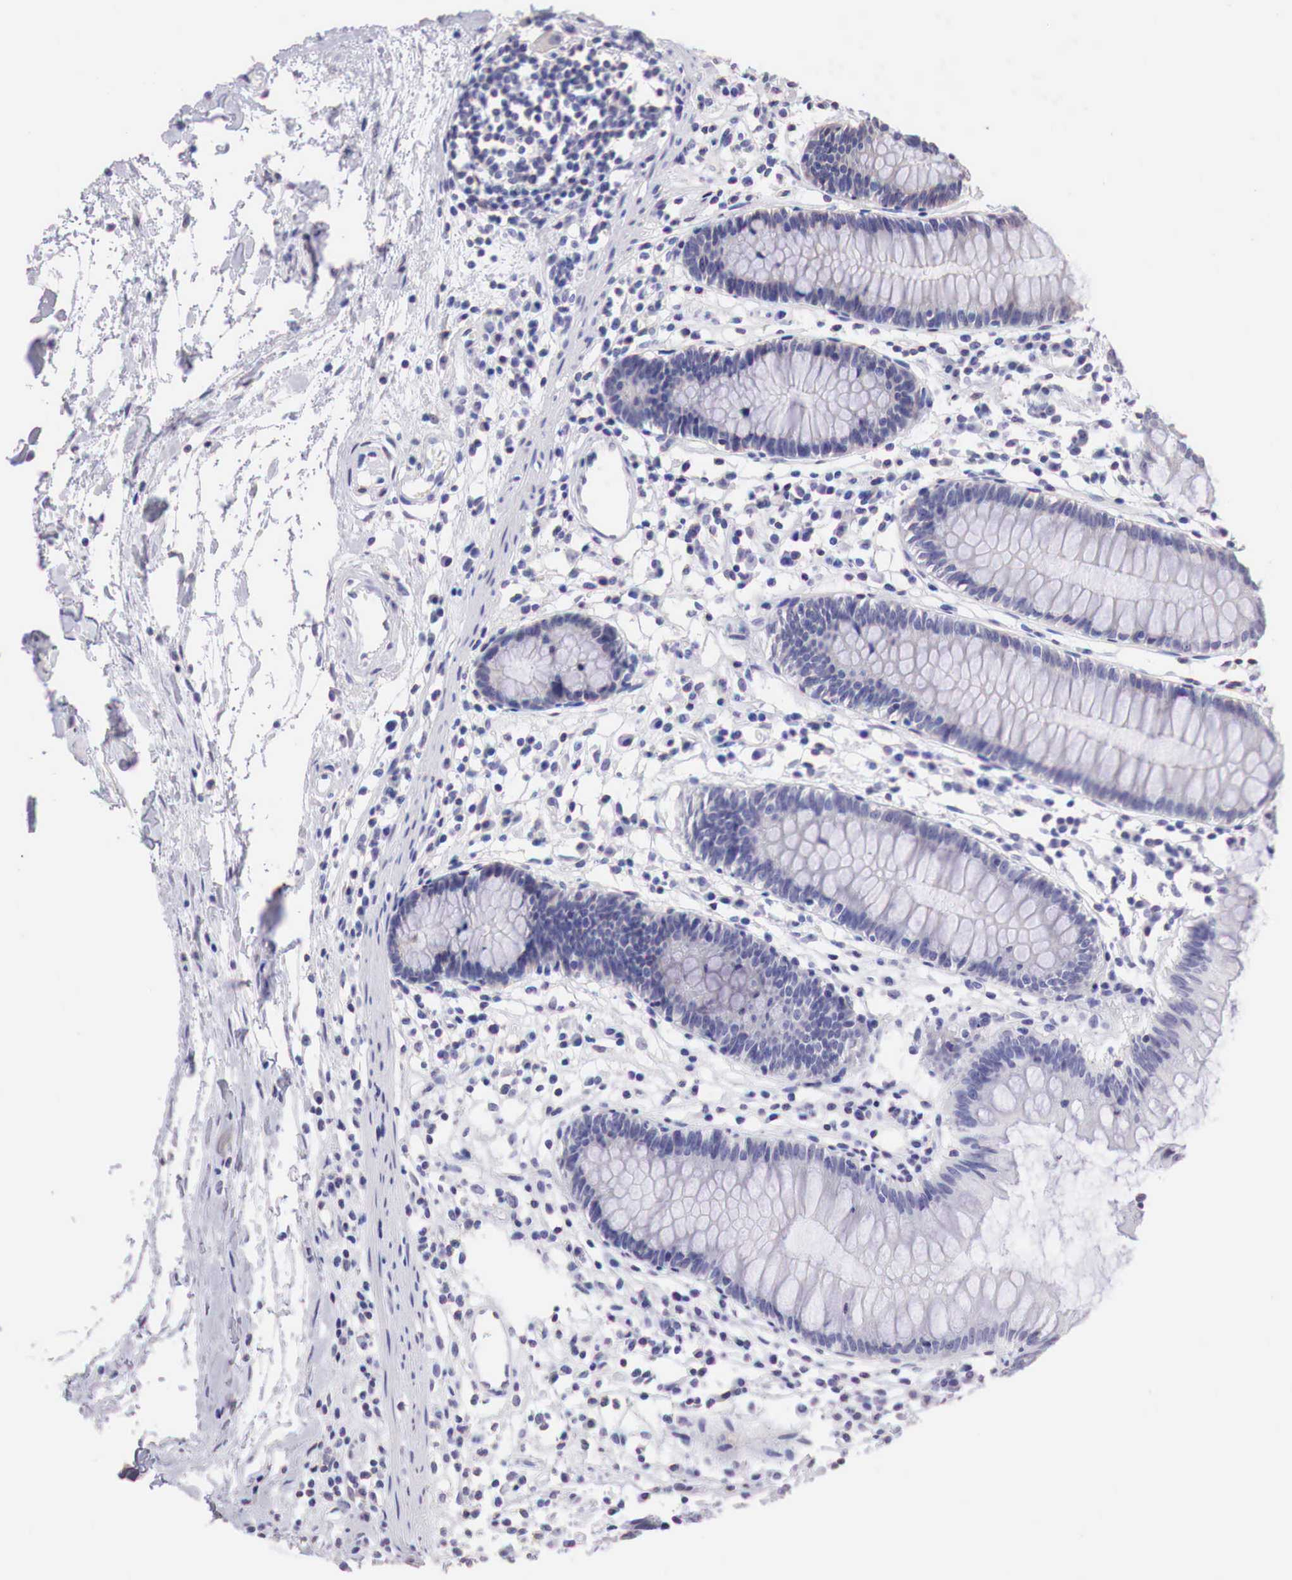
{"staining": {"intensity": "negative", "quantity": "none", "location": "none"}, "tissue": "colon", "cell_type": "Endothelial cells", "image_type": "normal", "snomed": [{"axis": "morphology", "description": "Normal tissue, NOS"}, {"axis": "topography", "description": "Colon"}], "caption": "A high-resolution histopathology image shows immunohistochemistry (IHC) staining of unremarkable colon, which displays no significant expression in endothelial cells. (DAB (3,3'-diaminobenzidine) IHC visualized using brightfield microscopy, high magnification).", "gene": "PABIR2", "patient": {"sex": "female", "age": 55}}